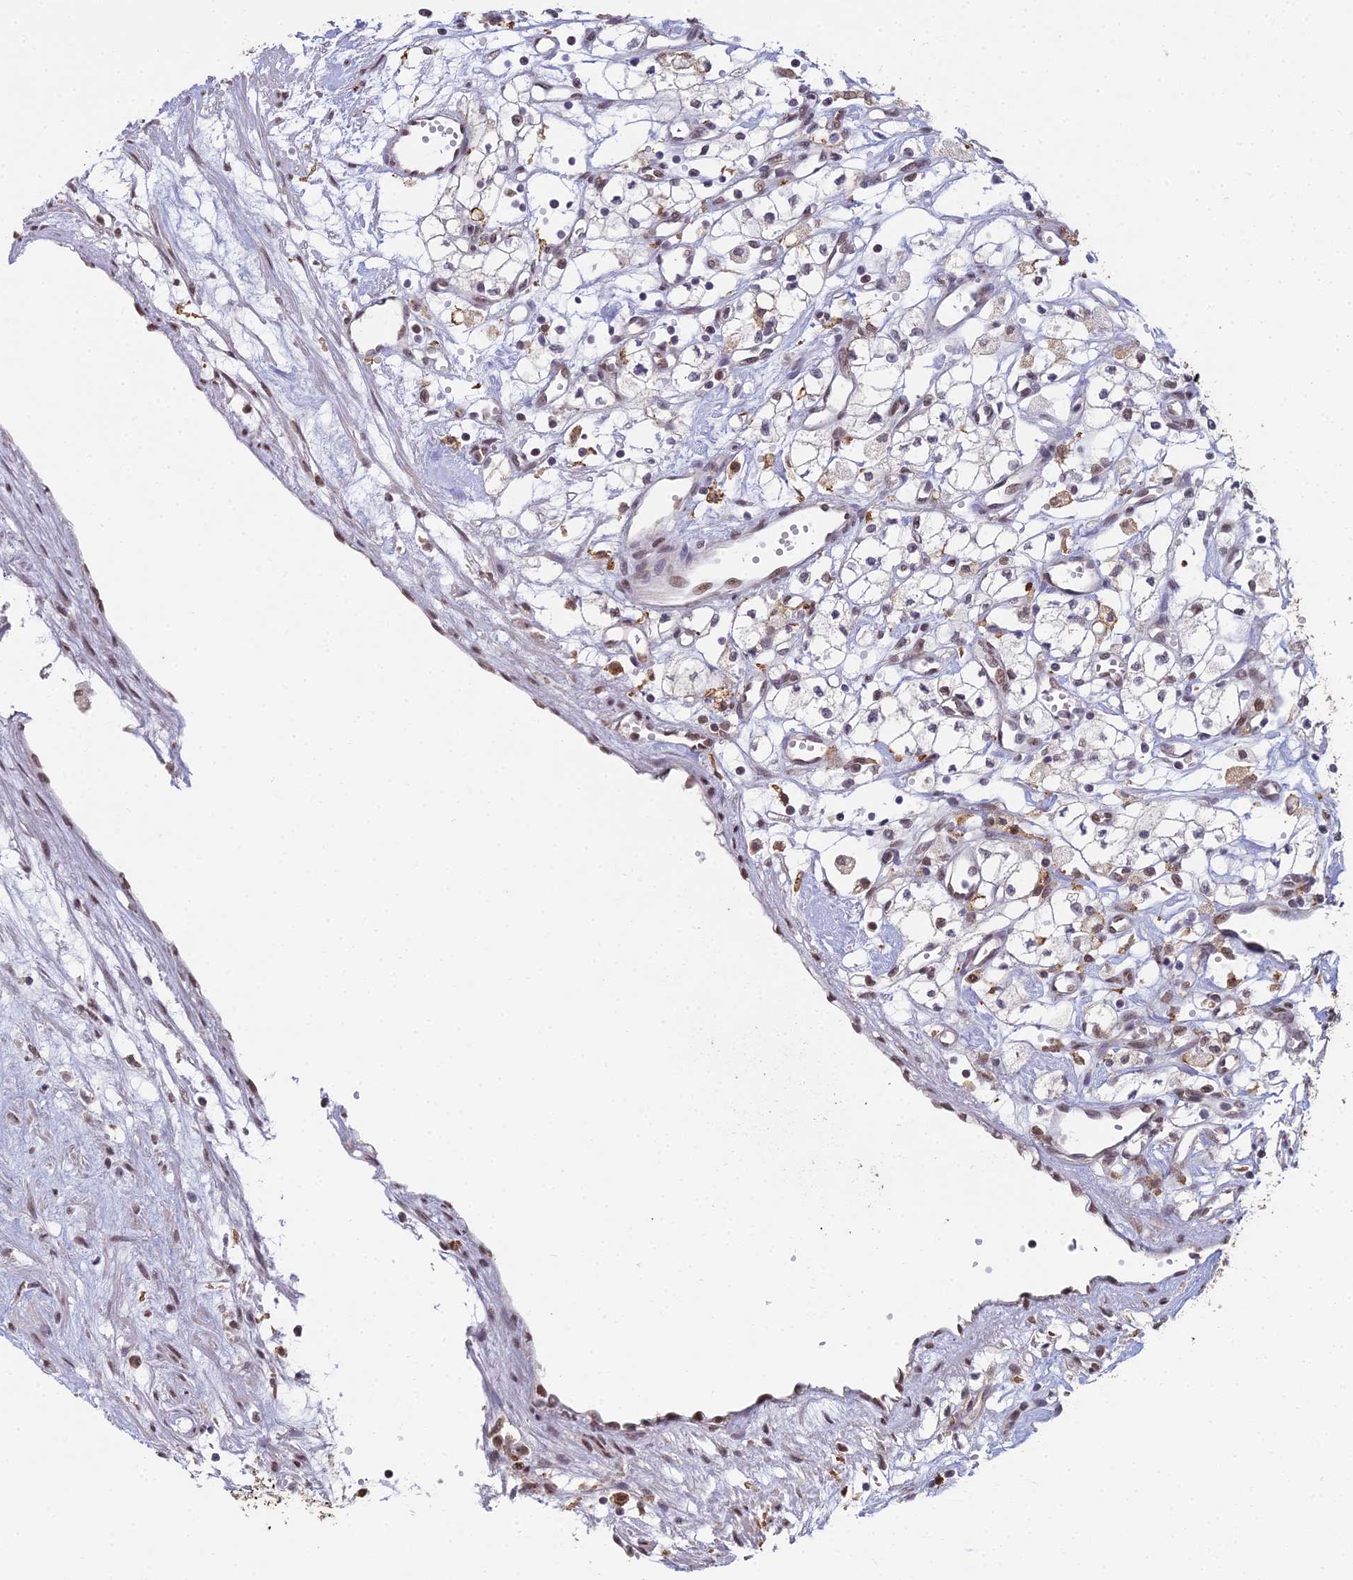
{"staining": {"intensity": "moderate", "quantity": "<25%", "location": "nuclear"}, "tissue": "renal cancer", "cell_type": "Tumor cells", "image_type": "cancer", "snomed": [{"axis": "morphology", "description": "Adenocarcinoma, NOS"}, {"axis": "topography", "description": "Kidney"}], "caption": "Tumor cells display moderate nuclear staining in about <25% of cells in renal cancer.", "gene": "ABHD17A", "patient": {"sex": "male", "age": 59}}